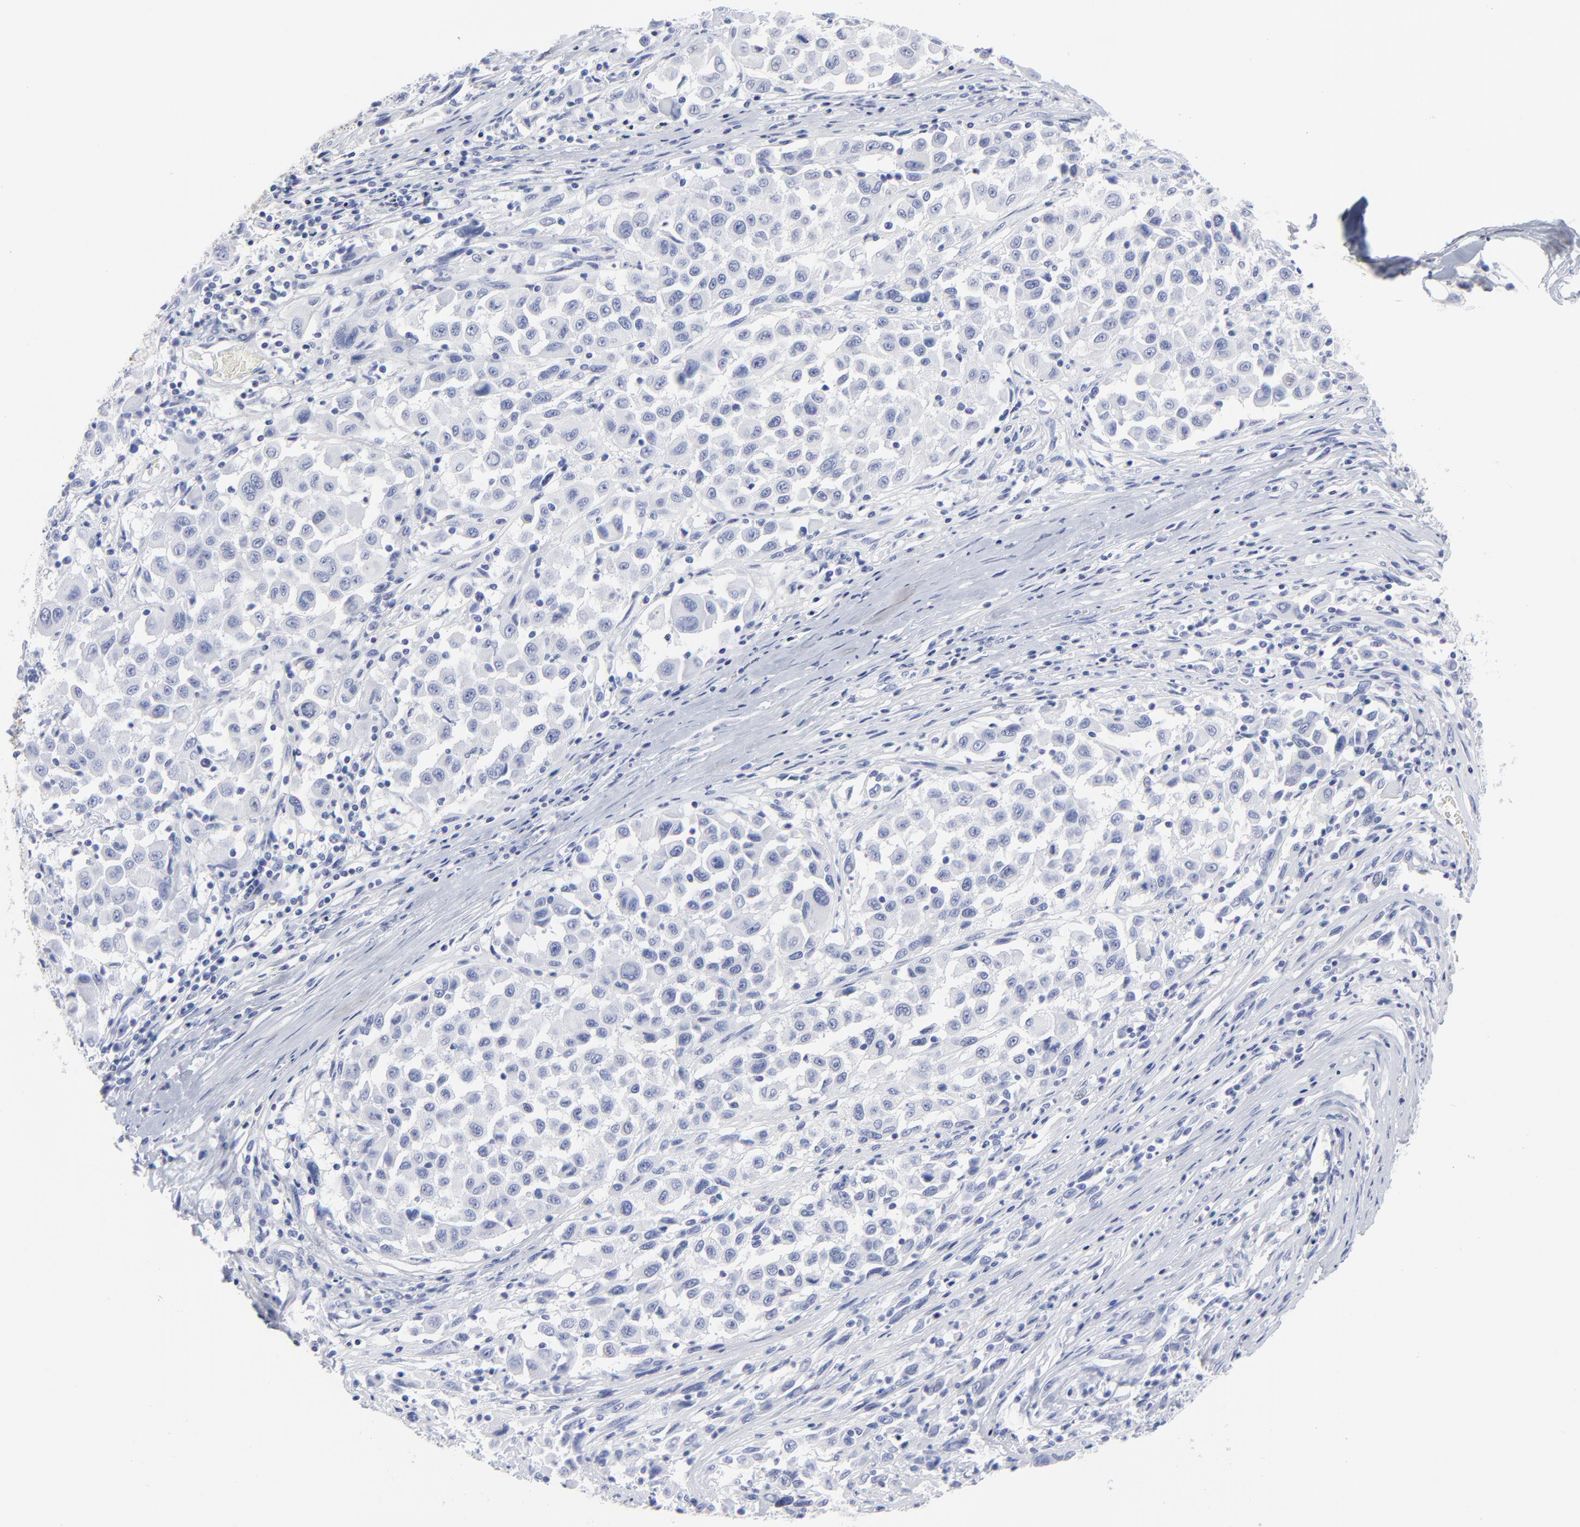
{"staining": {"intensity": "negative", "quantity": "none", "location": "none"}, "tissue": "melanoma", "cell_type": "Tumor cells", "image_type": "cancer", "snomed": [{"axis": "morphology", "description": "Malignant melanoma, Metastatic site"}, {"axis": "topography", "description": "Lymph node"}], "caption": "Melanoma was stained to show a protein in brown. There is no significant positivity in tumor cells.", "gene": "CNTN3", "patient": {"sex": "male", "age": 61}}